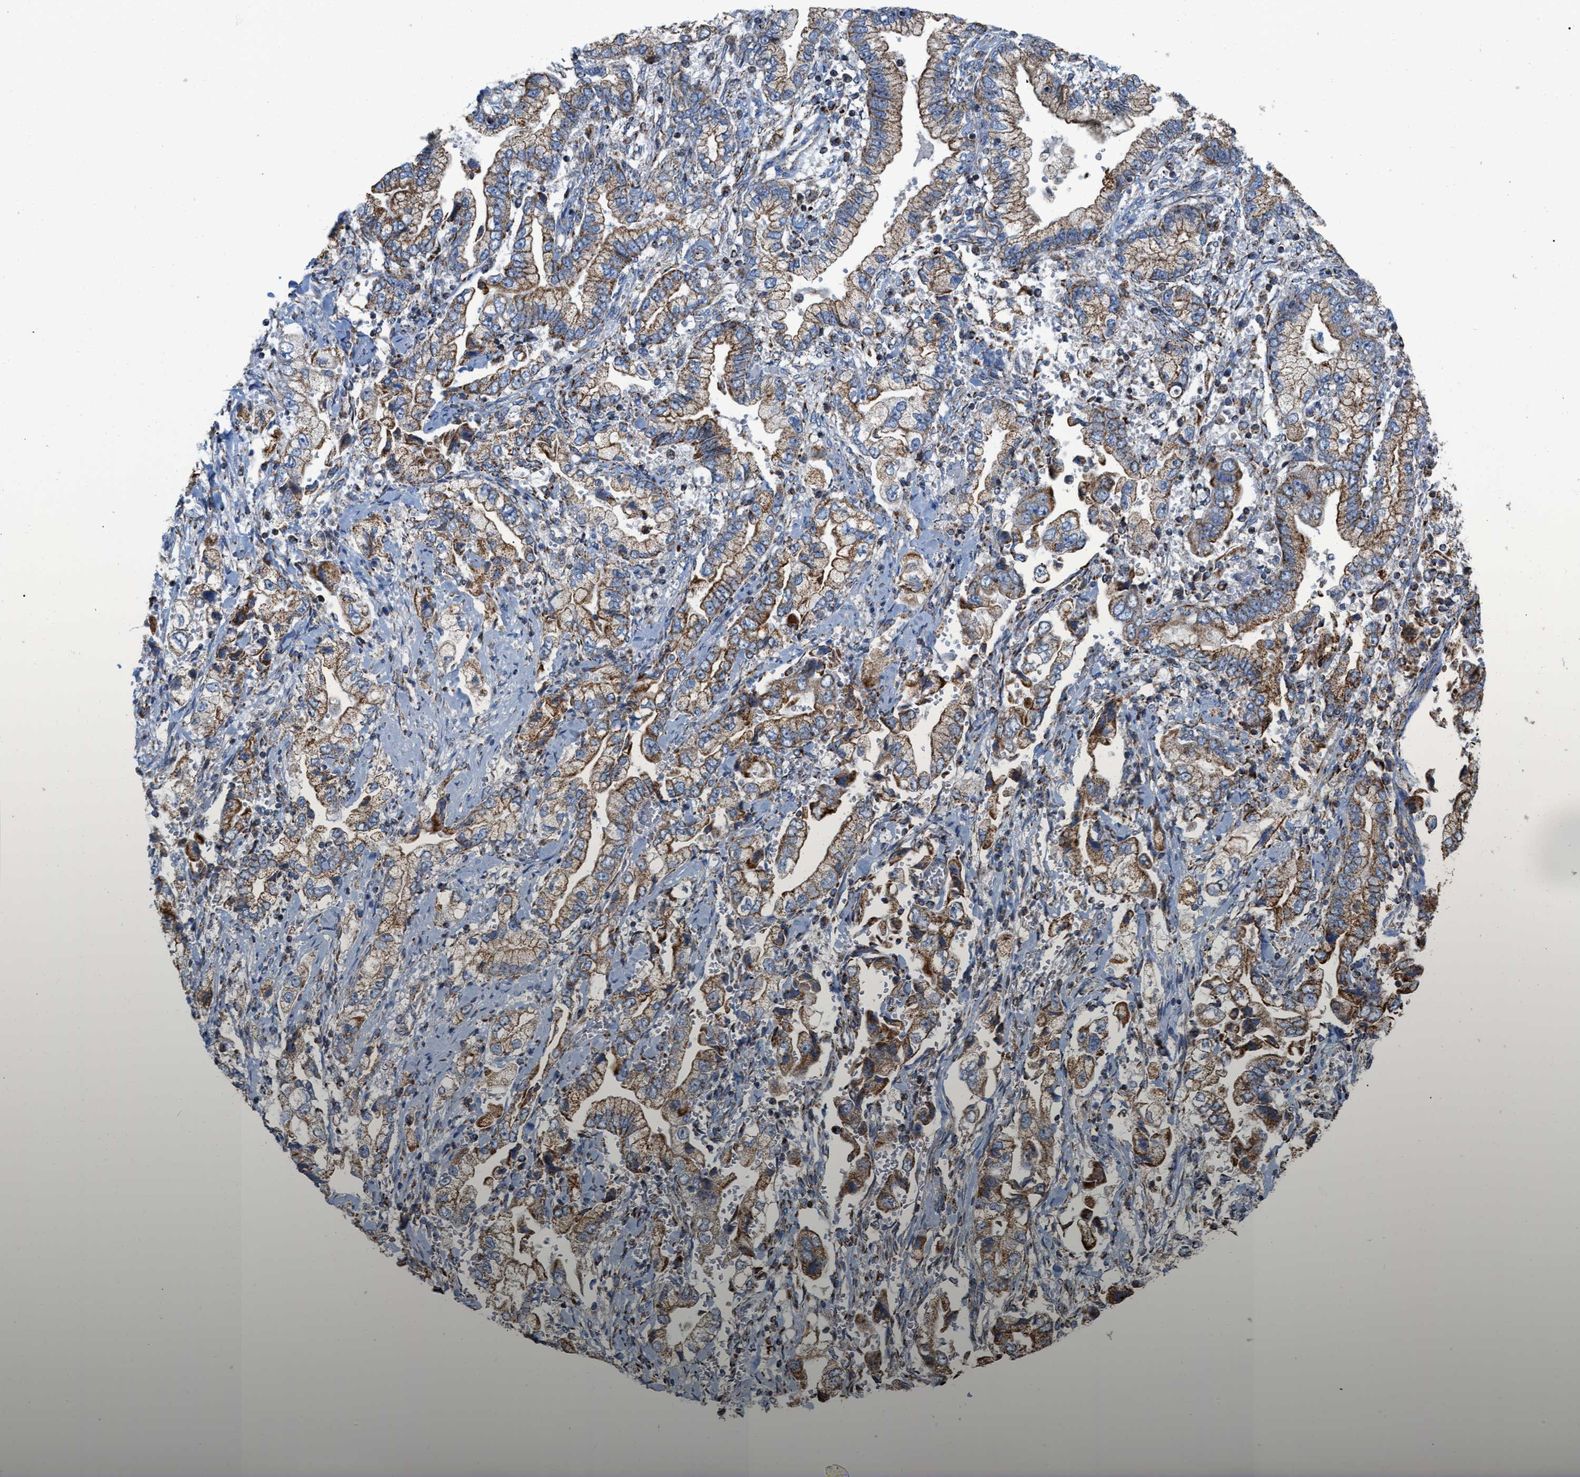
{"staining": {"intensity": "moderate", "quantity": ">75%", "location": "cytoplasmic/membranous"}, "tissue": "stomach cancer", "cell_type": "Tumor cells", "image_type": "cancer", "snomed": [{"axis": "morphology", "description": "Normal tissue, NOS"}, {"axis": "morphology", "description": "Adenocarcinoma, NOS"}, {"axis": "topography", "description": "Stomach"}], "caption": "Adenocarcinoma (stomach) was stained to show a protein in brown. There is medium levels of moderate cytoplasmic/membranous expression in about >75% of tumor cells.", "gene": "CBLB", "patient": {"sex": "male", "age": 62}}